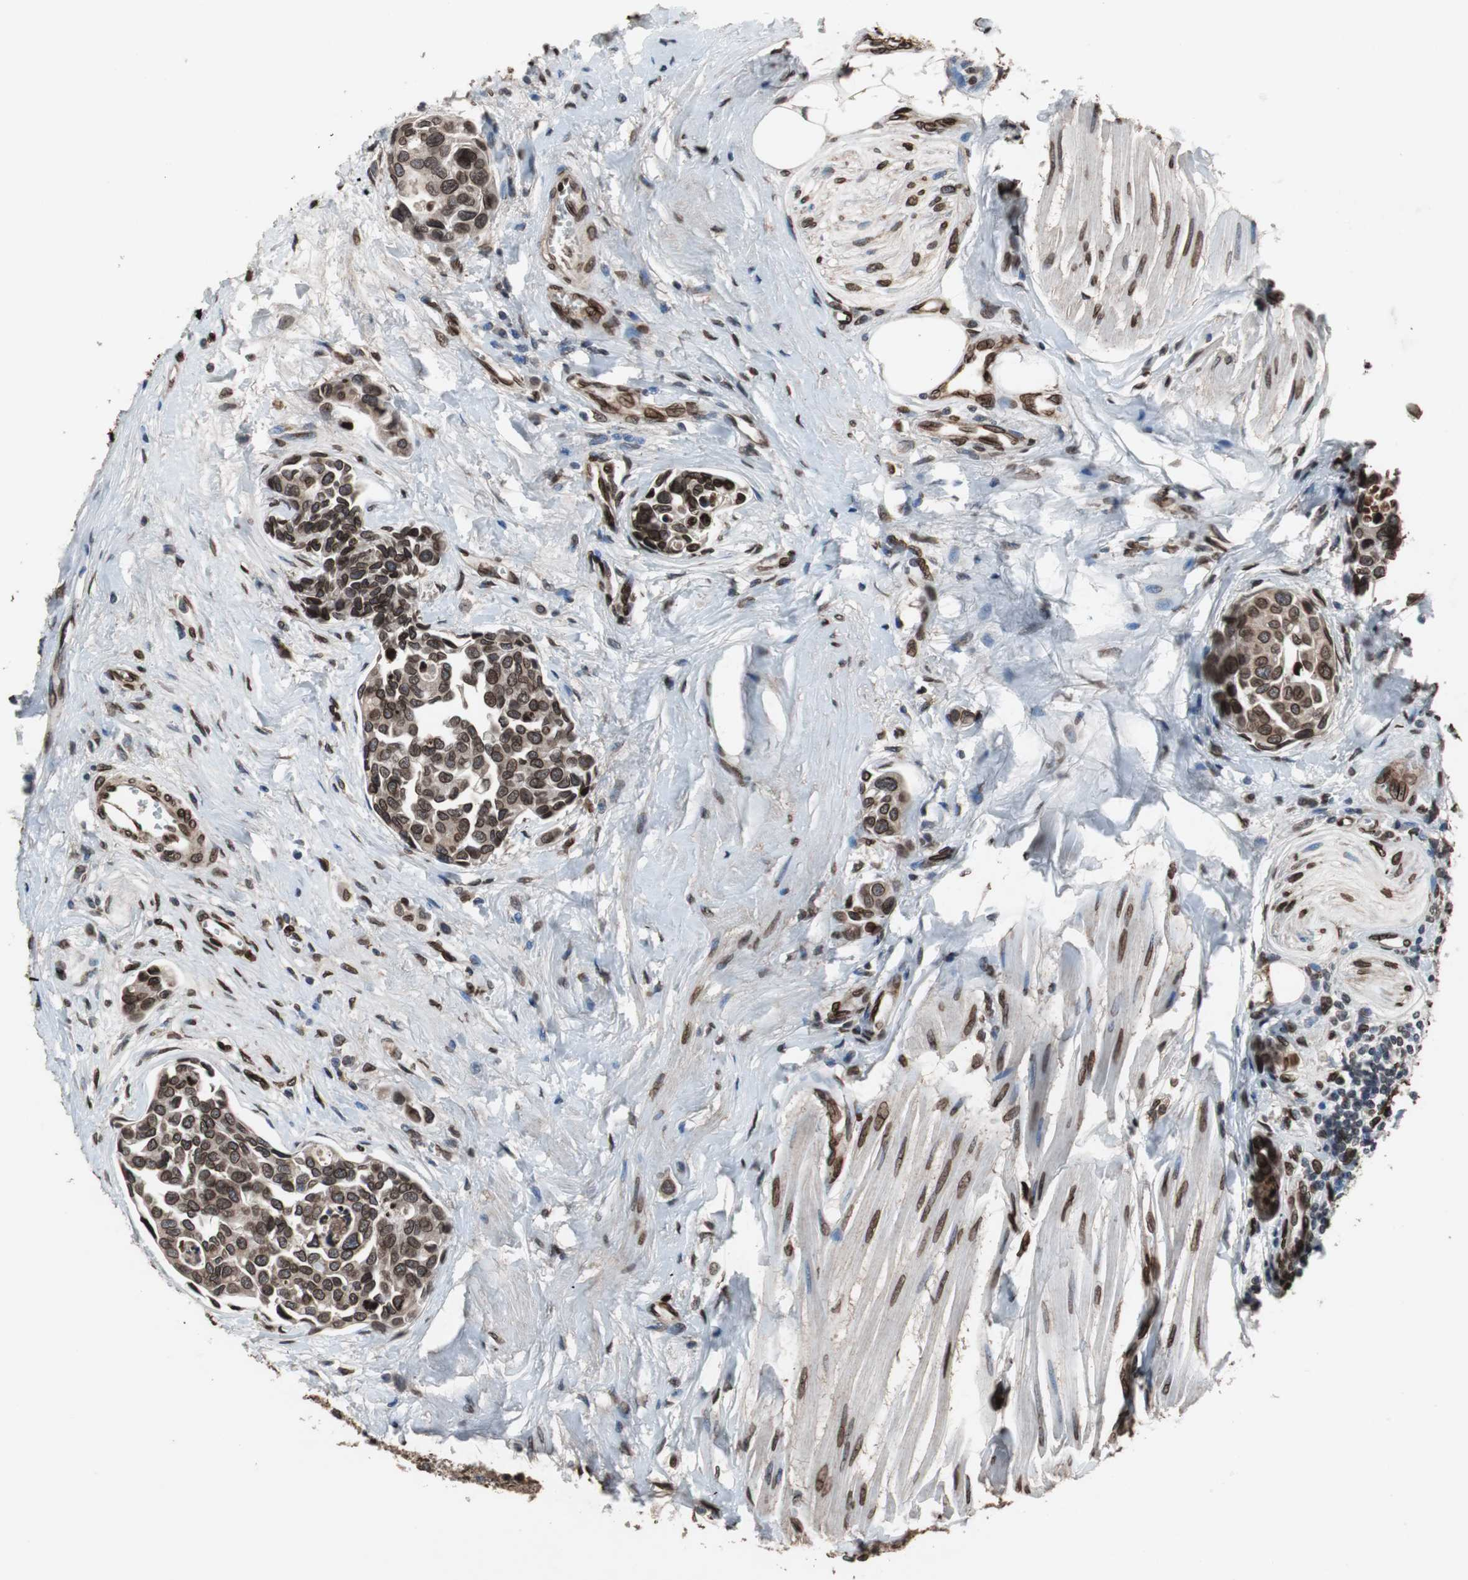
{"staining": {"intensity": "strong", "quantity": ">75%", "location": "cytoplasmic/membranous,nuclear"}, "tissue": "urothelial cancer", "cell_type": "Tumor cells", "image_type": "cancer", "snomed": [{"axis": "morphology", "description": "Urothelial carcinoma, High grade"}, {"axis": "topography", "description": "Urinary bladder"}], "caption": "Strong cytoplasmic/membranous and nuclear staining is present in approximately >75% of tumor cells in urothelial carcinoma (high-grade). The staining was performed using DAB (3,3'-diaminobenzidine) to visualize the protein expression in brown, while the nuclei were stained in blue with hematoxylin (Magnification: 20x).", "gene": "LMNA", "patient": {"sex": "male", "age": 78}}